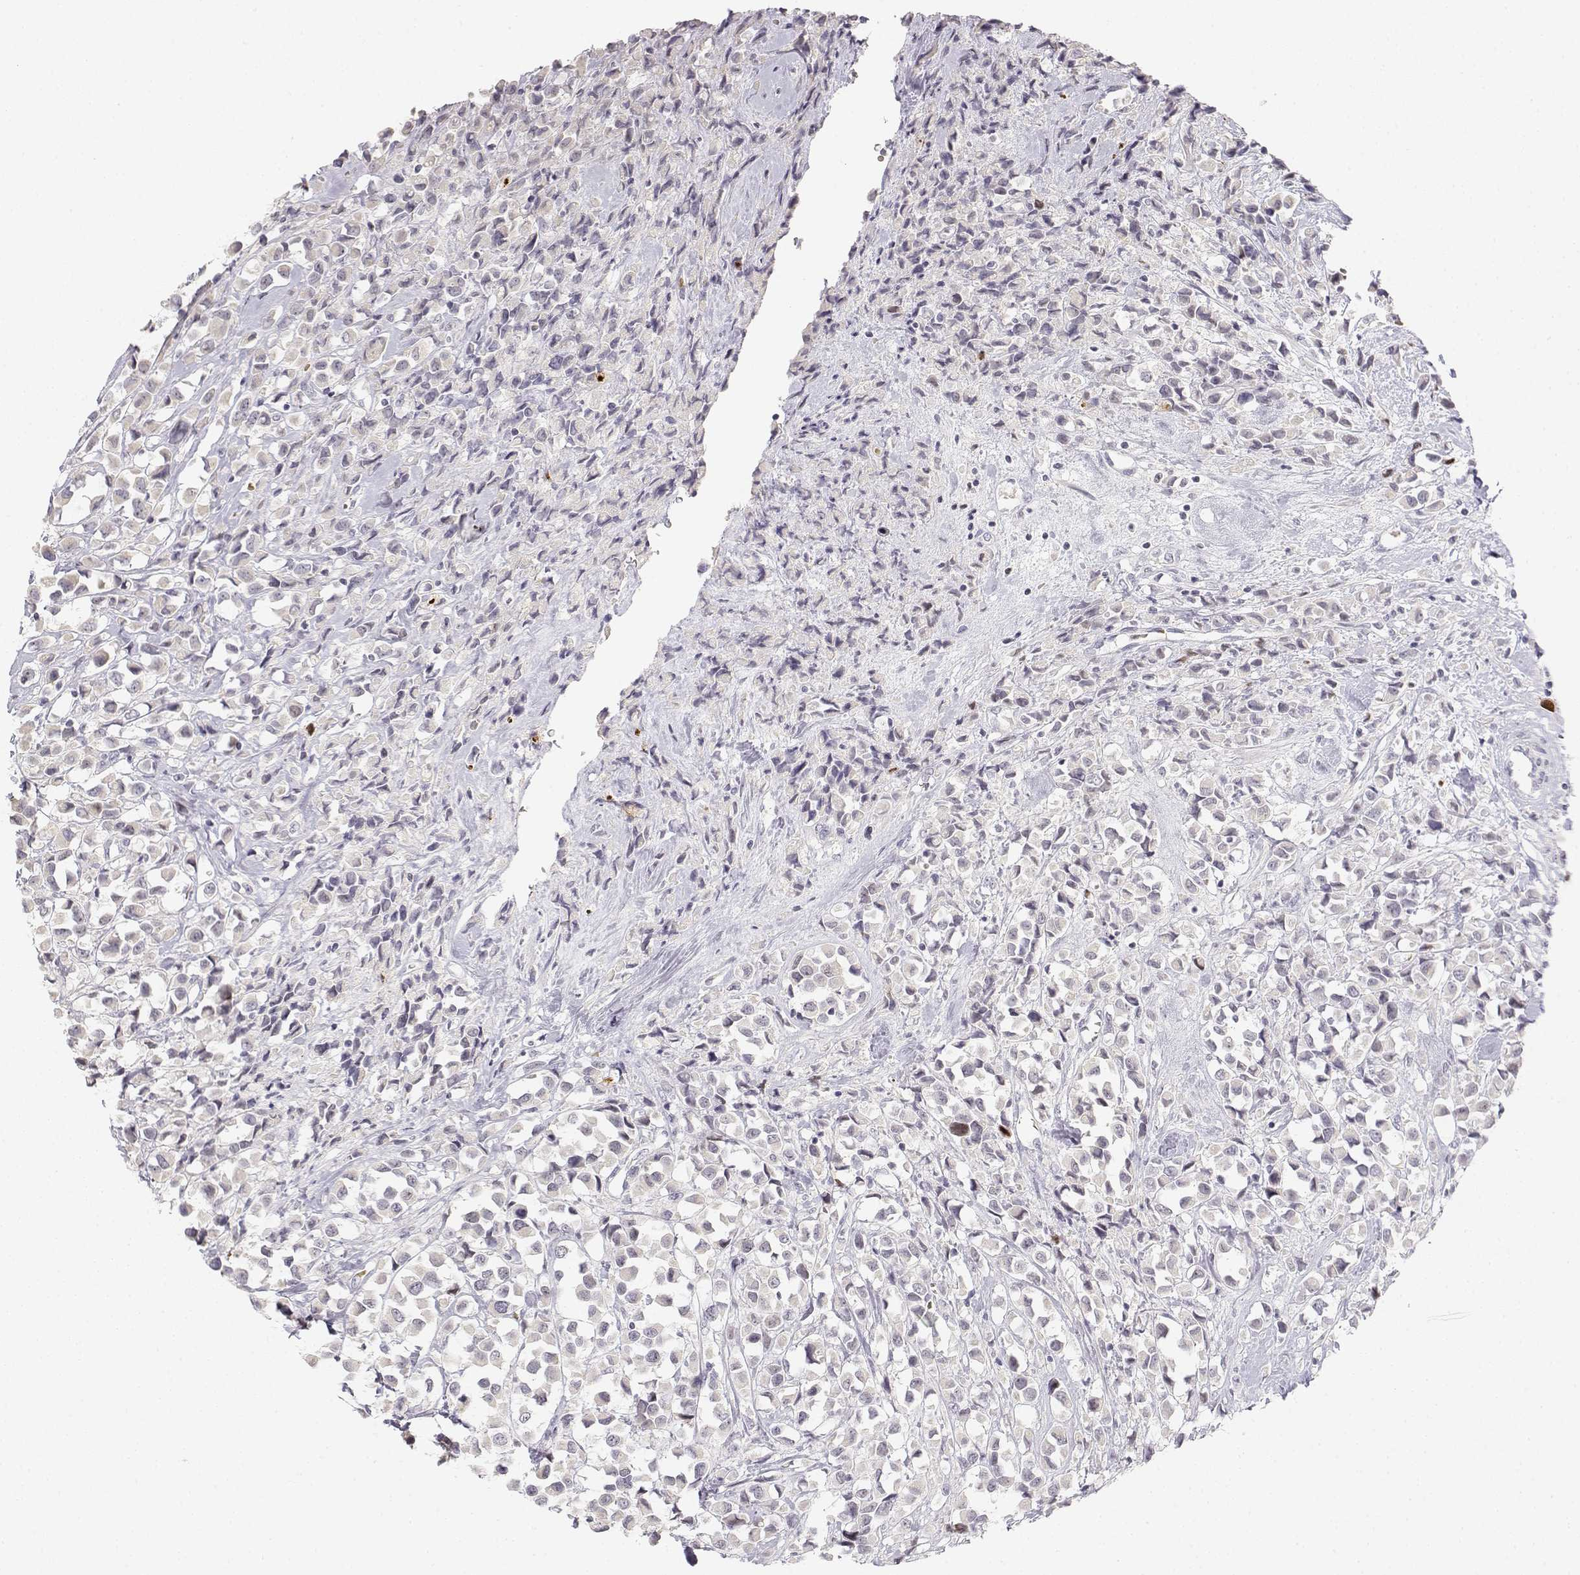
{"staining": {"intensity": "negative", "quantity": "none", "location": "none"}, "tissue": "breast cancer", "cell_type": "Tumor cells", "image_type": "cancer", "snomed": [{"axis": "morphology", "description": "Duct carcinoma"}, {"axis": "topography", "description": "Breast"}], "caption": "Breast infiltrating ductal carcinoma was stained to show a protein in brown. There is no significant positivity in tumor cells.", "gene": "GLIPR1L2", "patient": {"sex": "female", "age": 61}}